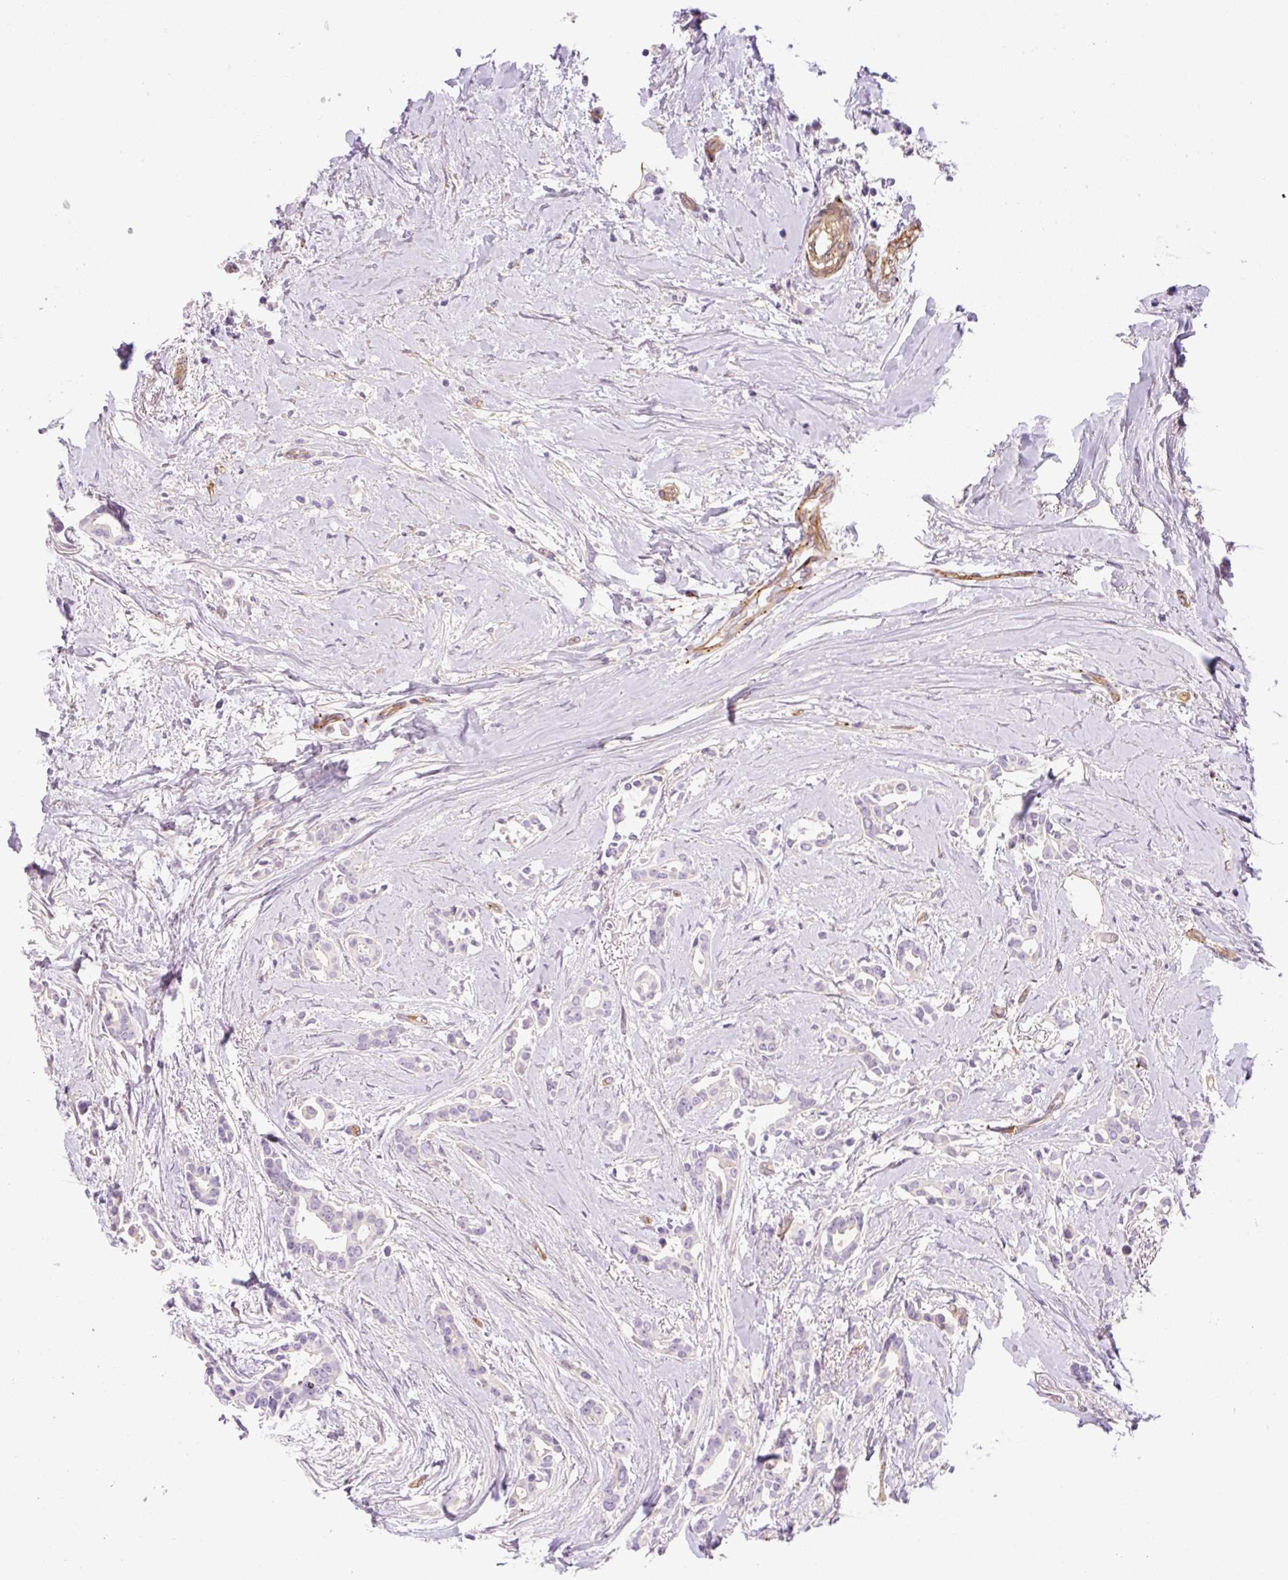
{"staining": {"intensity": "negative", "quantity": "none", "location": "none"}, "tissue": "breast cancer", "cell_type": "Tumor cells", "image_type": "cancer", "snomed": [{"axis": "morphology", "description": "Duct carcinoma"}, {"axis": "topography", "description": "Breast"}], "caption": "IHC micrograph of human breast infiltrating ductal carcinoma stained for a protein (brown), which displays no staining in tumor cells.", "gene": "EHD3", "patient": {"sex": "female", "age": 64}}